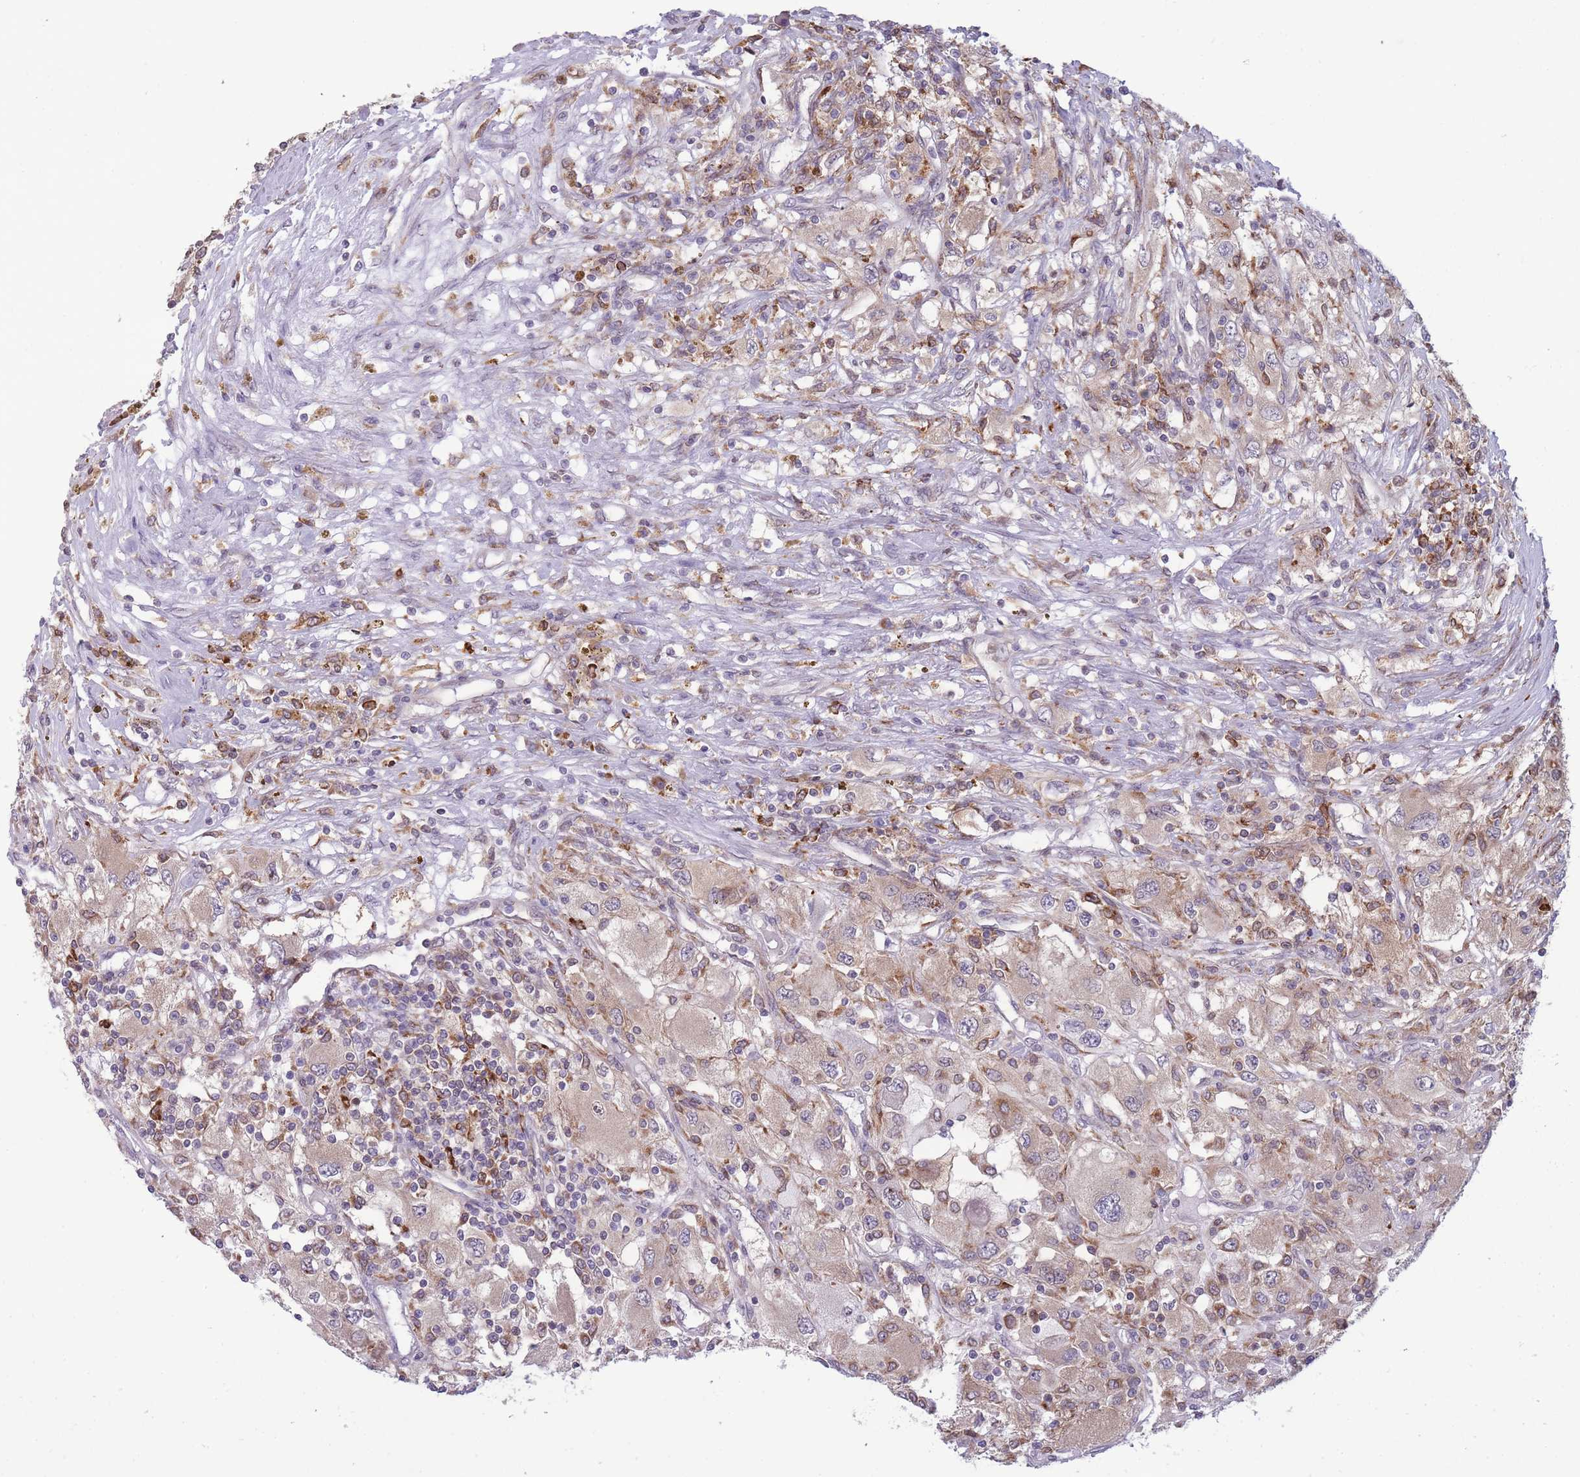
{"staining": {"intensity": "weak", "quantity": ">75%", "location": "cytoplasmic/membranous"}, "tissue": "renal cancer", "cell_type": "Tumor cells", "image_type": "cancer", "snomed": [{"axis": "morphology", "description": "Adenocarcinoma, NOS"}, {"axis": "topography", "description": "Kidney"}], "caption": "DAB immunohistochemical staining of human renal cancer reveals weak cytoplasmic/membranous protein staining in about >75% of tumor cells. (IHC, brightfield microscopy, high magnification).", "gene": "TMEM121", "patient": {"sex": "female", "age": 67}}